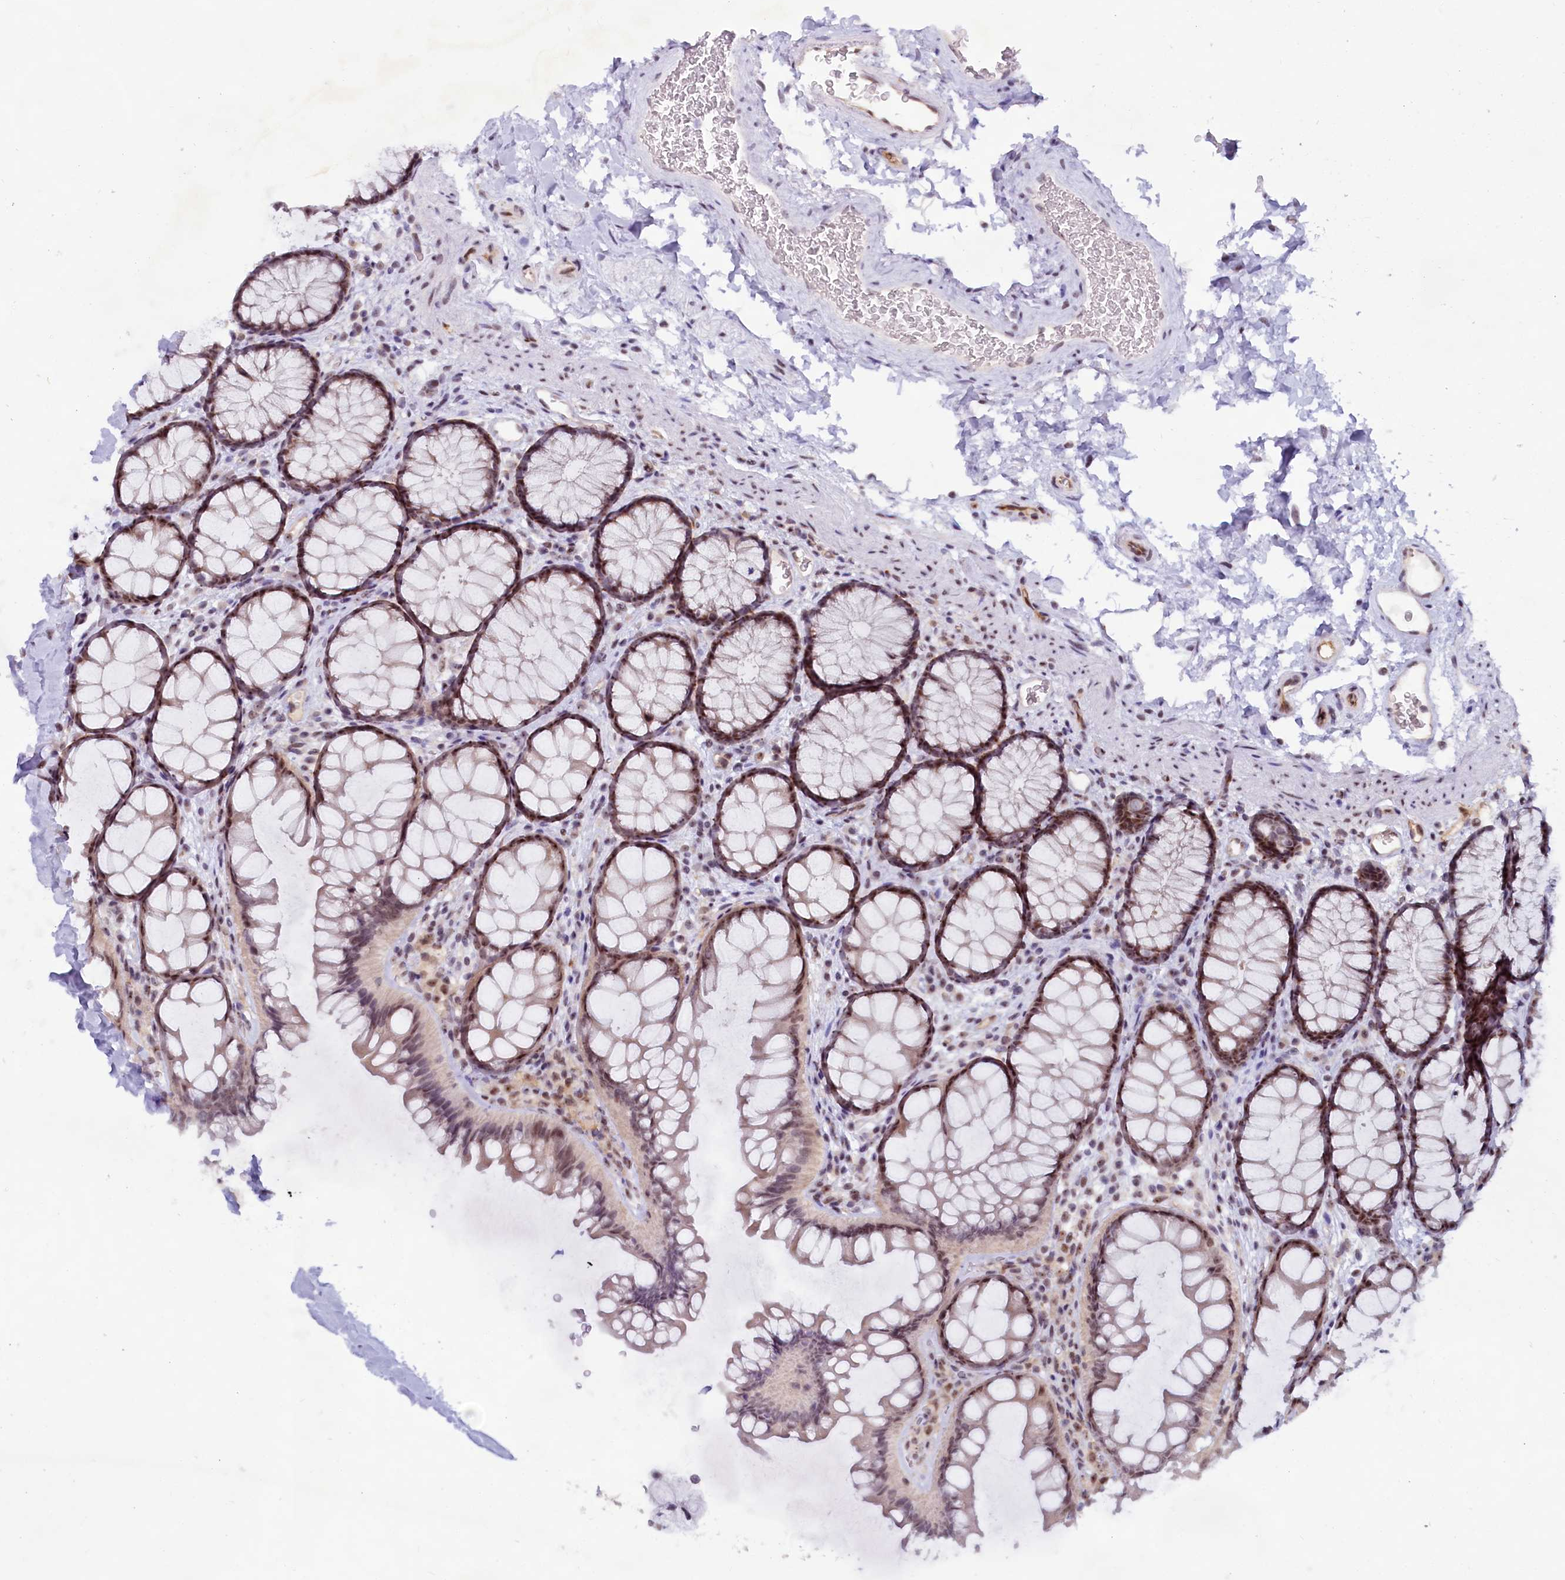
{"staining": {"intensity": "moderate", "quantity": ">75%", "location": "nuclear"}, "tissue": "colon", "cell_type": "Endothelial cells", "image_type": "normal", "snomed": [{"axis": "morphology", "description": "Normal tissue, NOS"}, {"axis": "topography", "description": "Colon"}], "caption": "IHC photomicrograph of benign colon: colon stained using immunohistochemistry reveals medium levels of moderate protein expression localized specifically in the nuclear of endothelial cells, appearing as a nuclear brown color.", "gene": "C1D", "patient": {"sex": "female", "age": 82}}